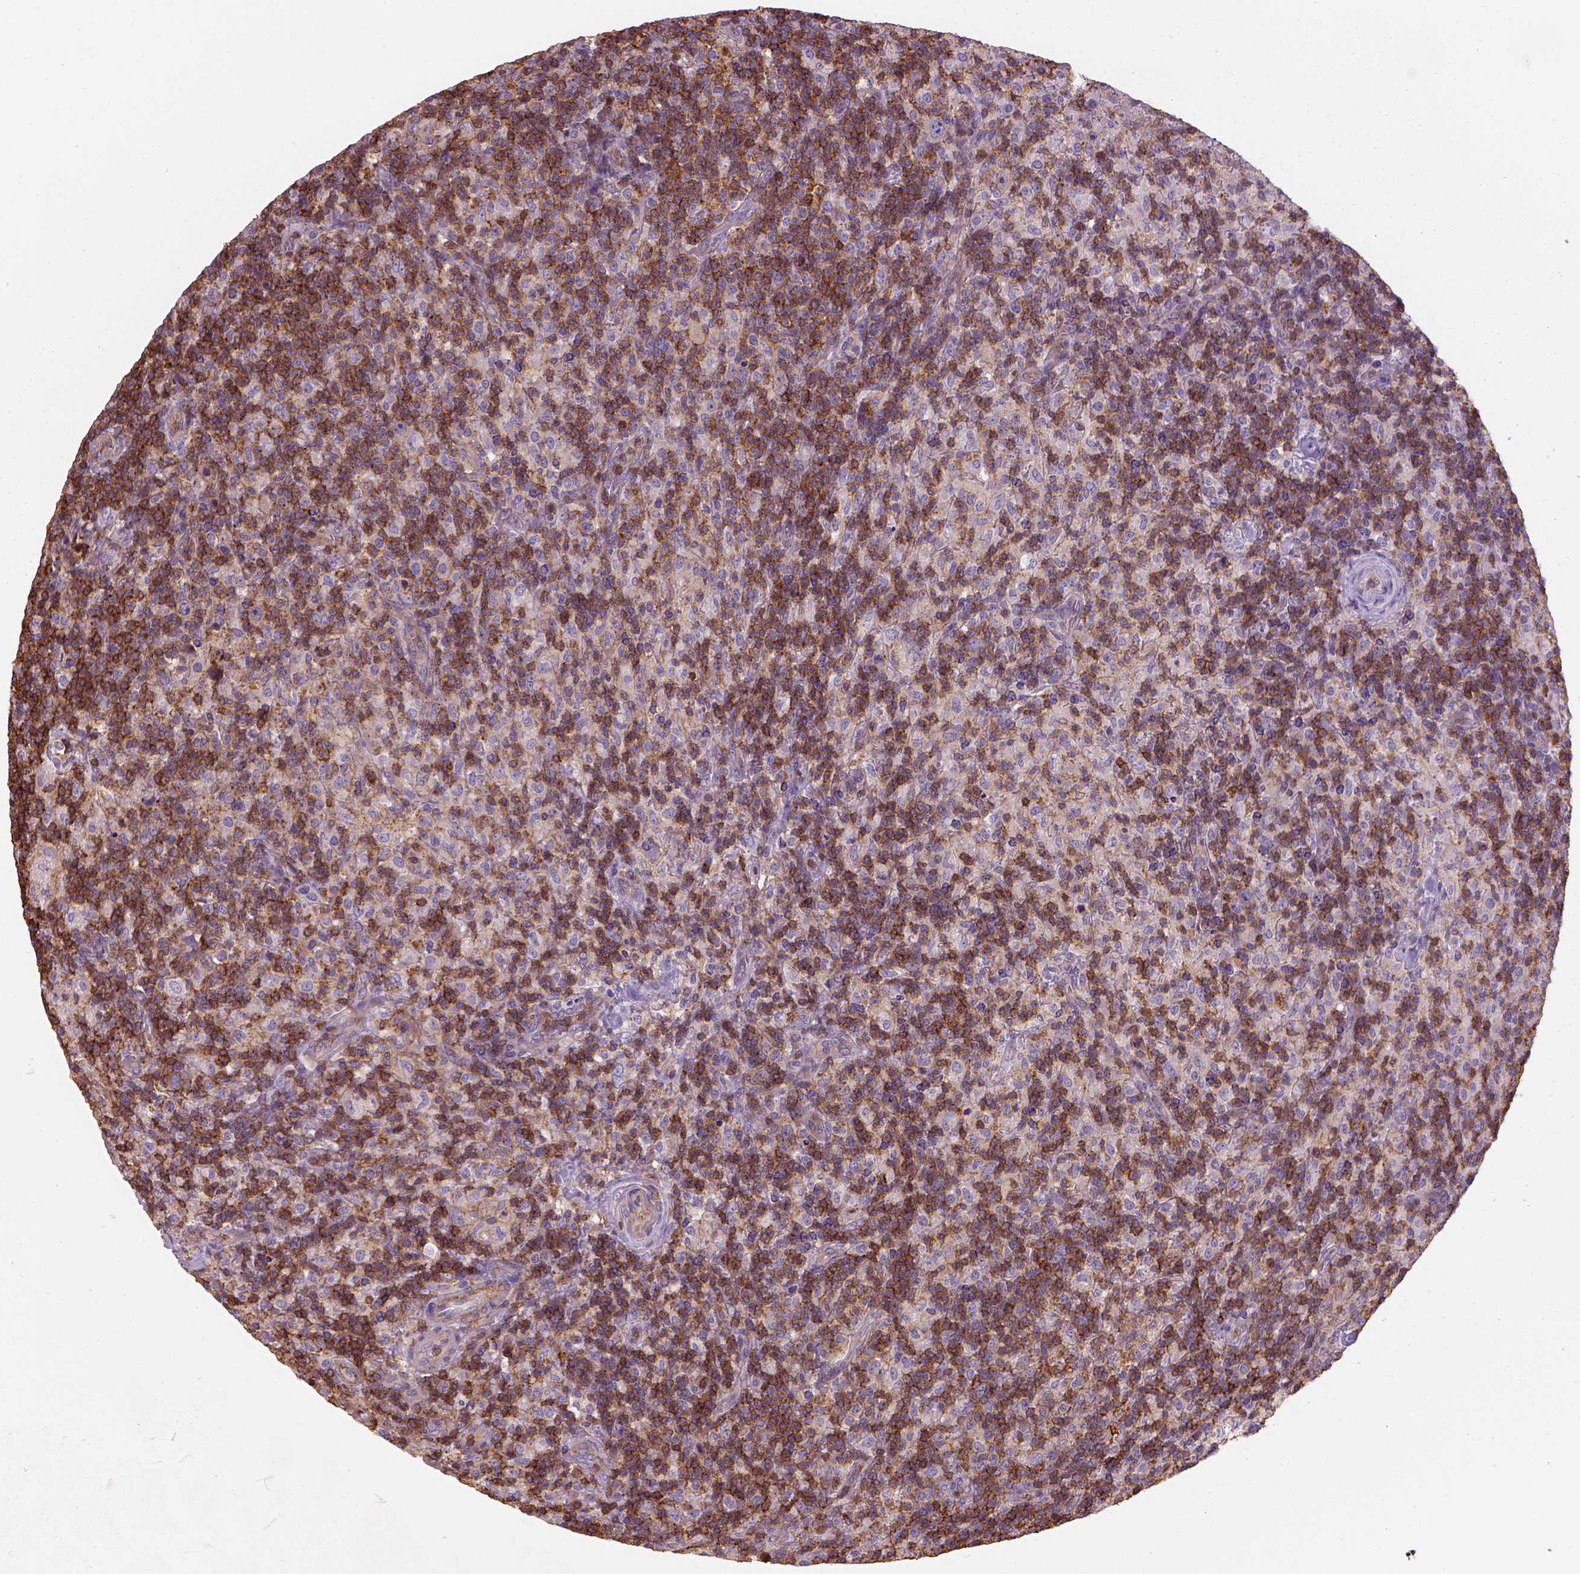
{"staining": {"intensity": "negative", "quantity": "none", "location": "none"}, "tissue": "lymphoma", "cell_type": "Tumor cells", "image_type": "cancer", "snomed": [{"axis": "morphology", "description": "Hodgkin's disease, NOS"}, {"axis": "topography", "description": "Lymph node"}], "caption": "Immunohistochemistry (IHC) histopathology image of neoplastic tissue: human Hodgkin's disease stained with DAB (3,3'-diaminobenzidine) demonstrates no significant protein positivity in tumor cells. Nuclei are stained in blue.", "gene": "GPRC5D", "patient": {"sex": "male", "age": 70}}